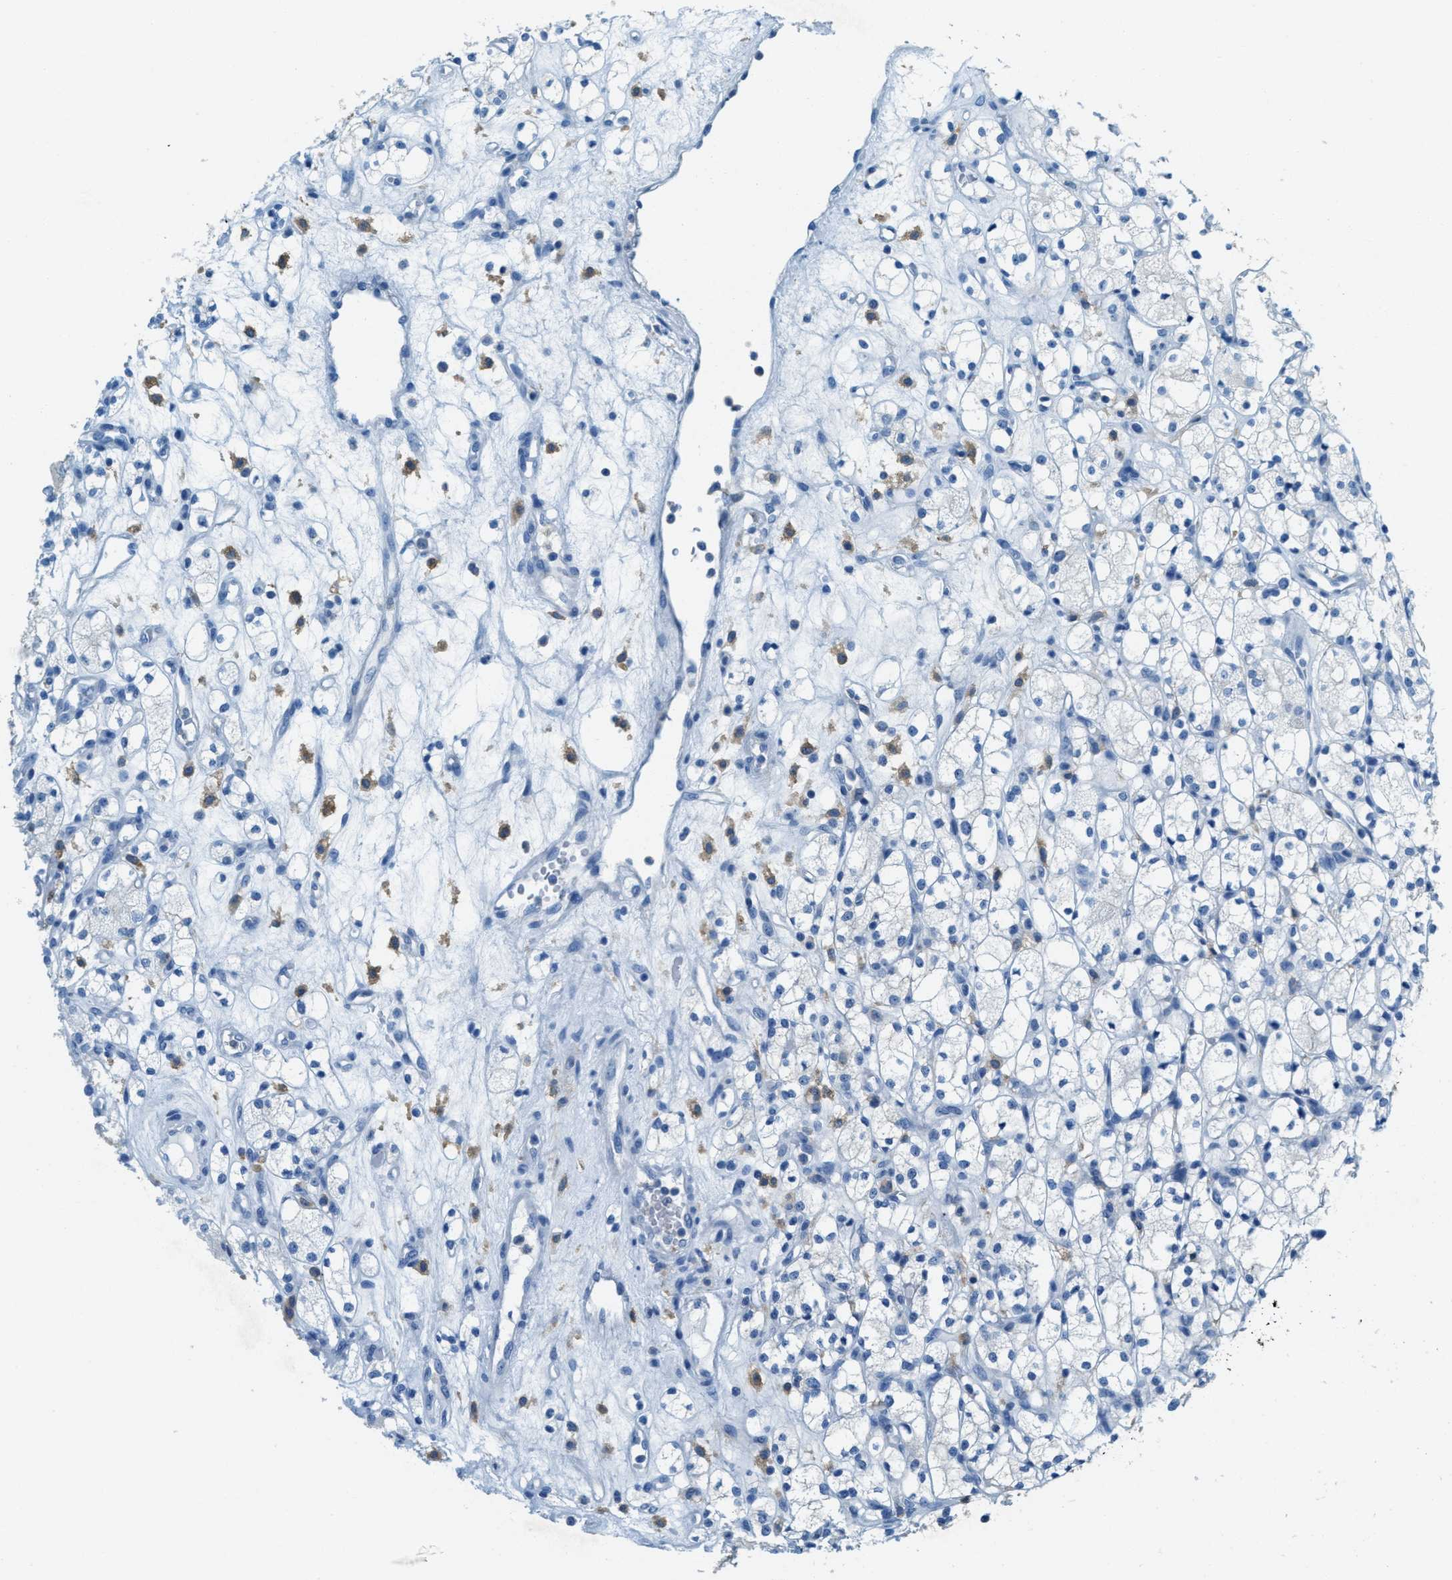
{"staining": {"intensity": "negative", "quantity": "none", "location": "none"}, "tissue": "renal cancer", "cell_type": "Tumor cells", "image_type": "cancer", "snomed": [{"axis": "morphology", "description": "Adenocarcinoma, NOS"}, {"axis": "topography", "description": "Kidney"}], "caption": "Tumor cells are negative for brown protein staining in renal adenocarcinoma.", "gene": "MATCAP2", "patient": {"sex": "male", "age": 77}}